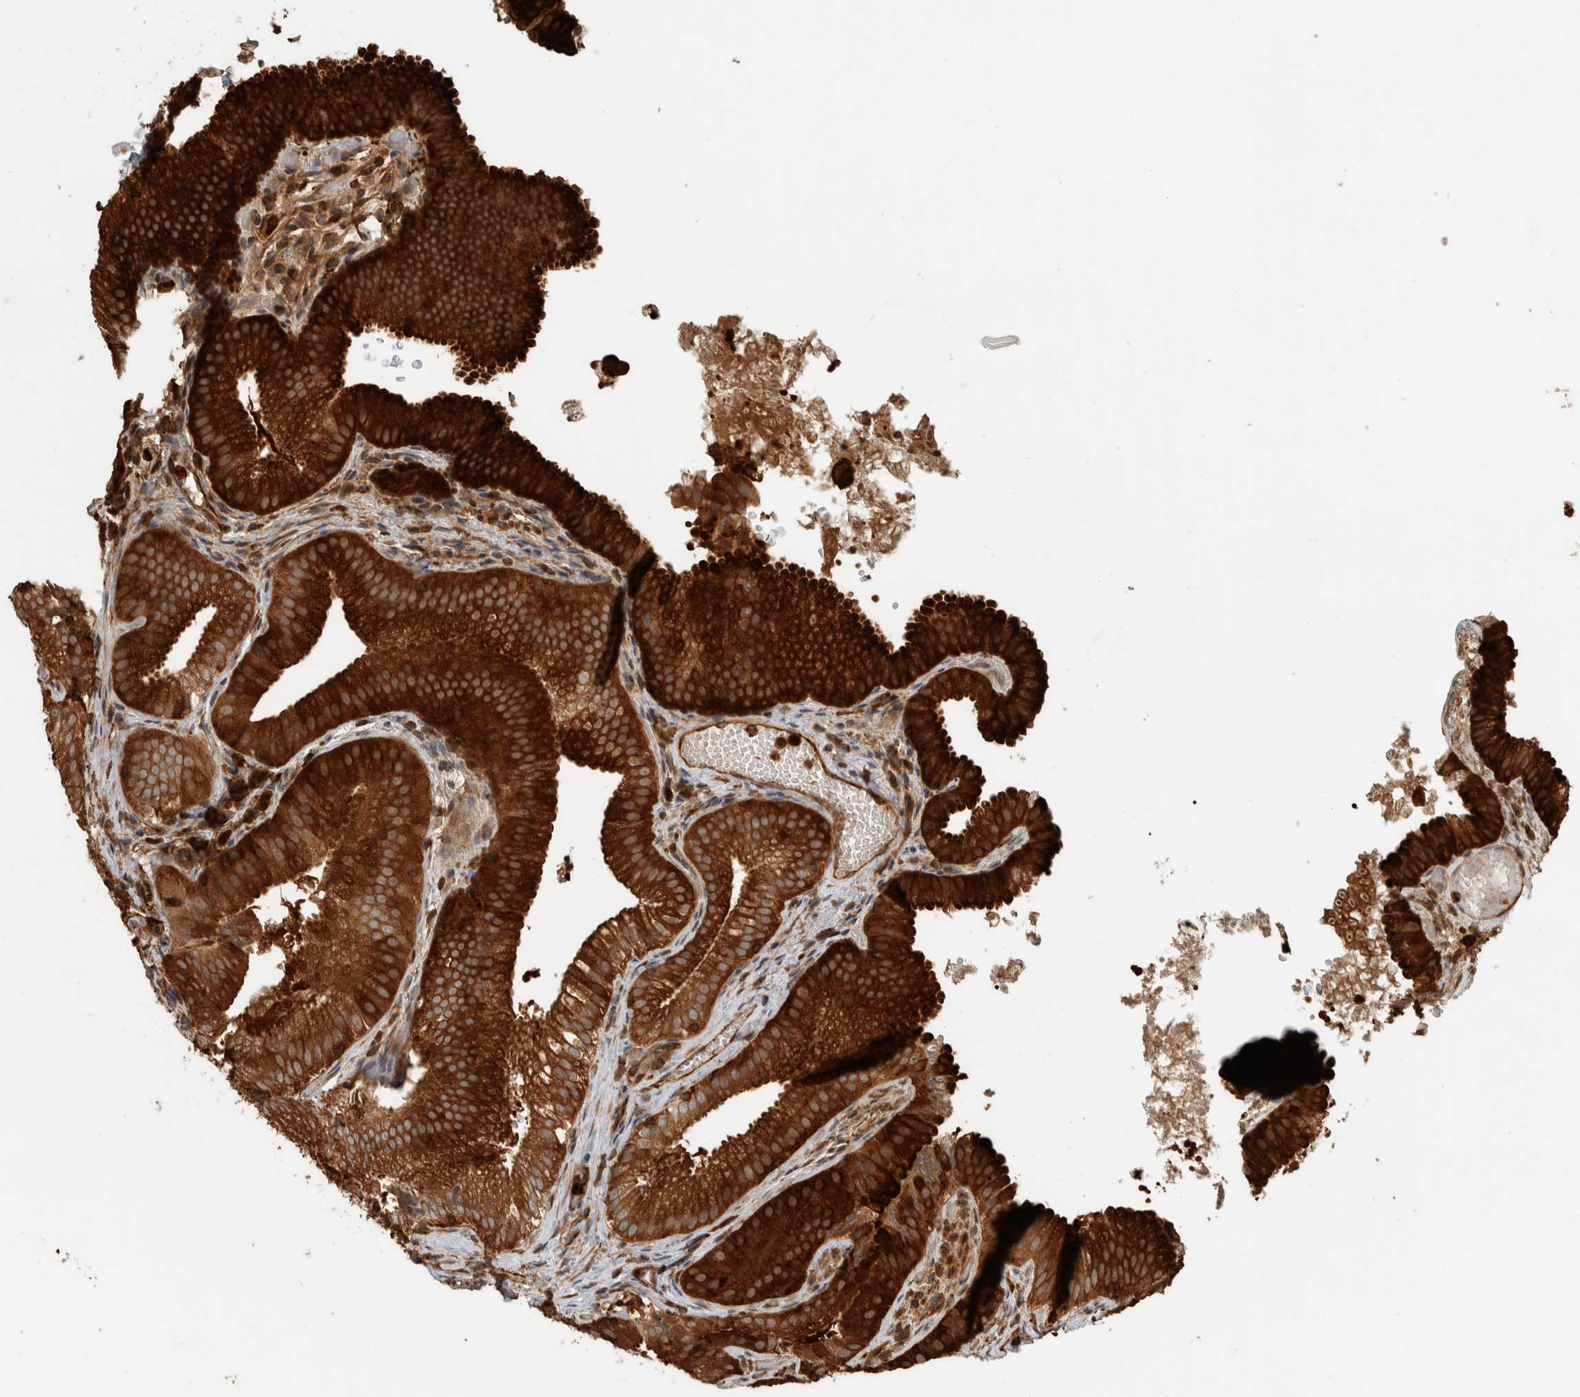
{"staining": {"intensity": "strong", "quantity": ">75%", "location": "cytoplasmic/membranous"}, "tissue": "gallbladder", "cell_type": "Glandular cells", "image_type": "normal", "snomed": [{"axis": "morphology", "description": "Normal tissue, NOS"}, {"axis": "topography", "description": "Gallbladder"}], "caption": "Glandular cells exhibit high levels of strong cytoplasmic/membranous positivity in about >75% of cells in benign human gallbladder.", "gene": "CNTROB", "patient": {"sex": "female", "age": 30}}